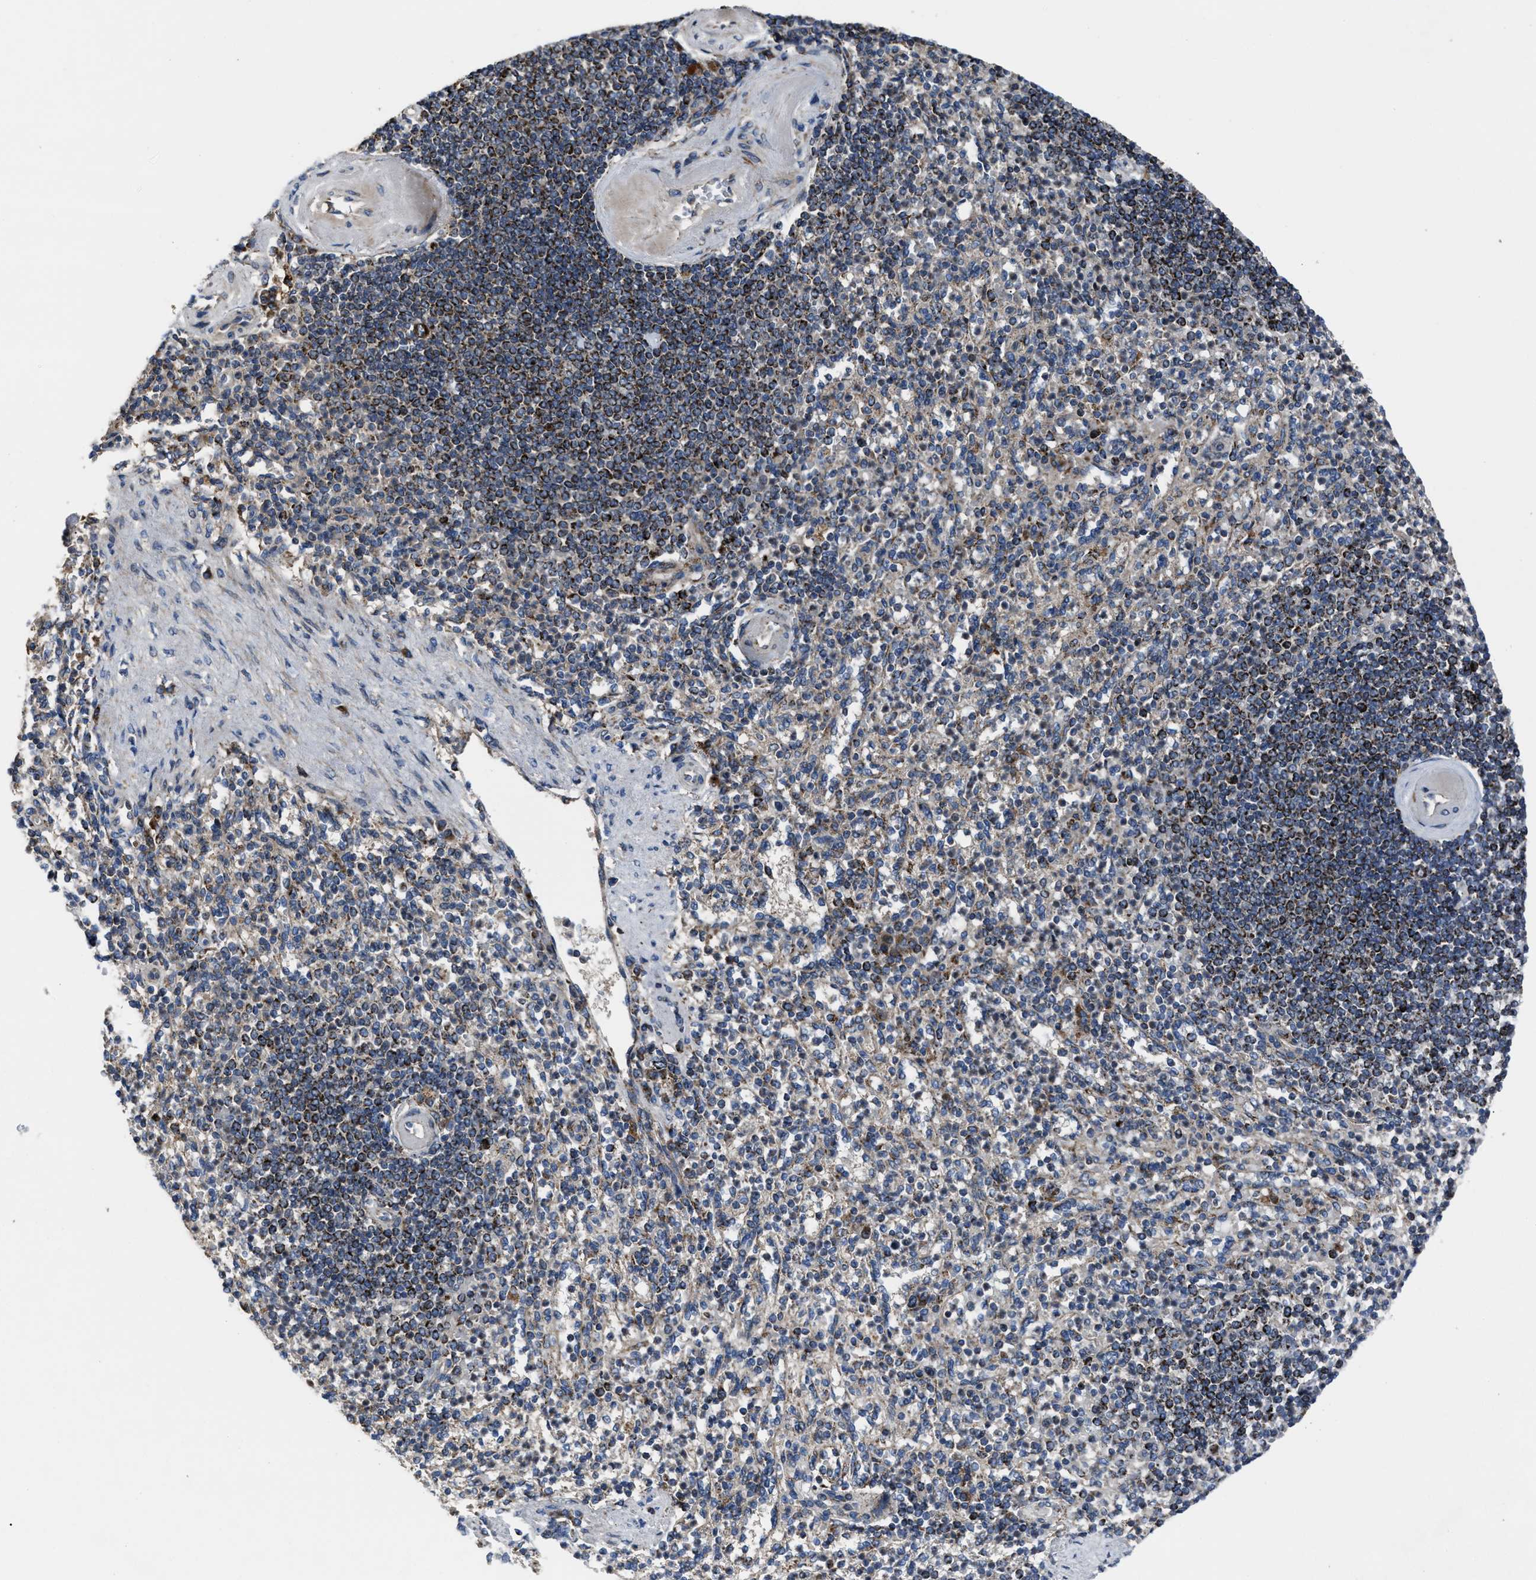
{"staining": {"intensity": "moderate", "quantity": "<25%", "location": "cytoplasmic/membranous"}, "tissue": "spleen", "cell_type": "Cells in red pulp", "image_type": "normal", "snomed": [{"axis": "morphology", "description": "Normal tissue, NOS"}, {"axis": "topography", "description": "Spleen"}], "caption": "Protein staining displays moderate cytoplasmic/membranous expression in about <25% of cells in red pulp in unremarkable spleen. Using DAB (brown) and hematoxylin (blue) stains, captured at high magnification using brightfield microscopy.", "gene": "PASK", "patient": {"sex": "female", "age": 74}}